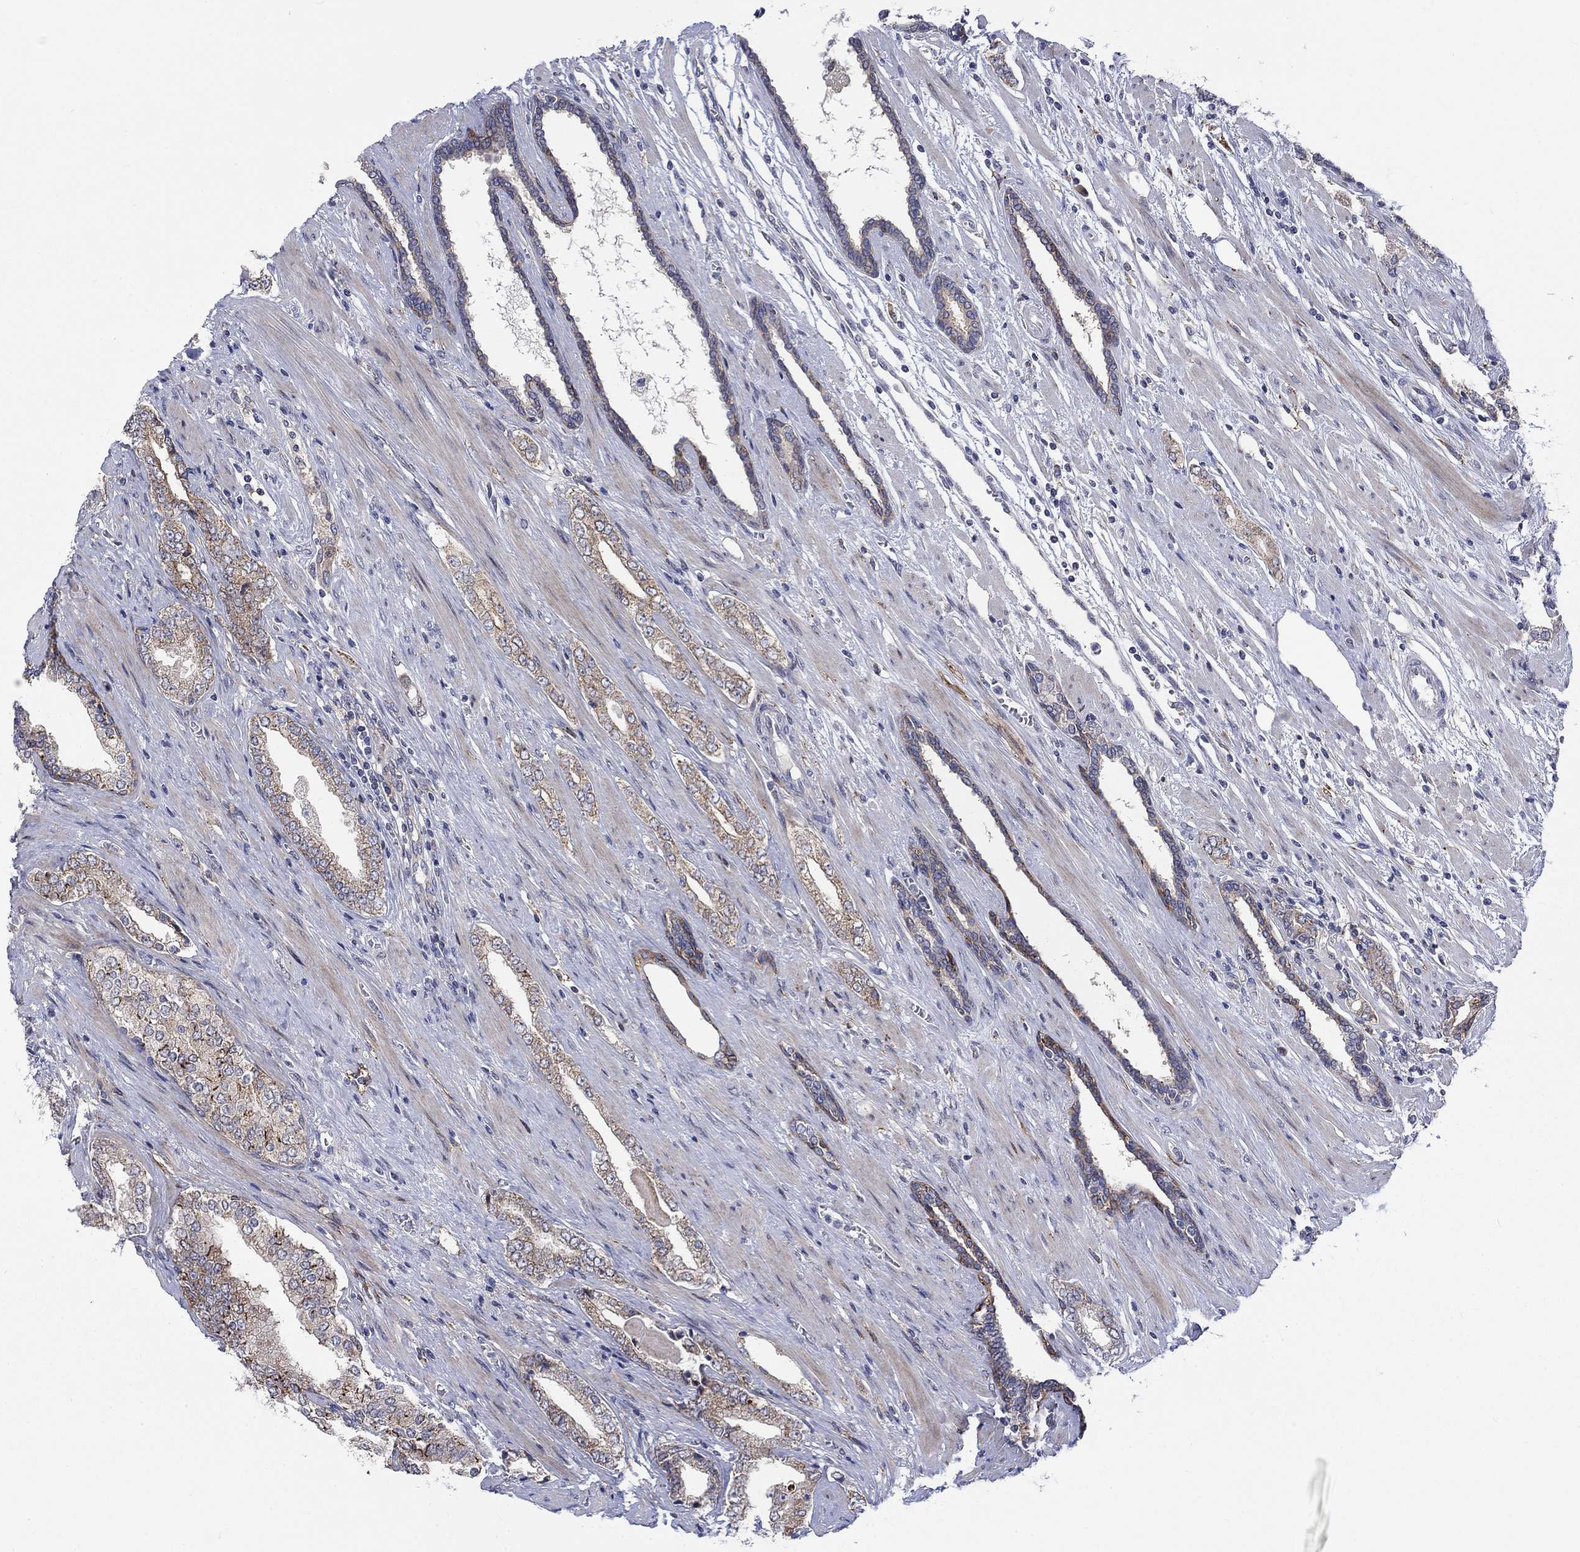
{"staining": {"intensity": "moderate", "quantity": ">75%", "location": "cytoplasmic/membranous"}, "tissue": "prostate cancer", "cell_type": "Tumor cells", "image_type": "cancer", "snomed": [{"axis": "morphology", "description": "Adenocarcinoma, Low grade"}, {"axis": "topography", "description": "Prostate and seminal vesicle, NOS"}], "caption": "A photomicrograph showing moderate cytoplasmic/membranous positivity in about >75% of tumor cells in prostate cancer, as visualized by brown immunohistochemical staining.", "gene": "SLC35F2", "patient": {"sex": "male", "age": 61}}